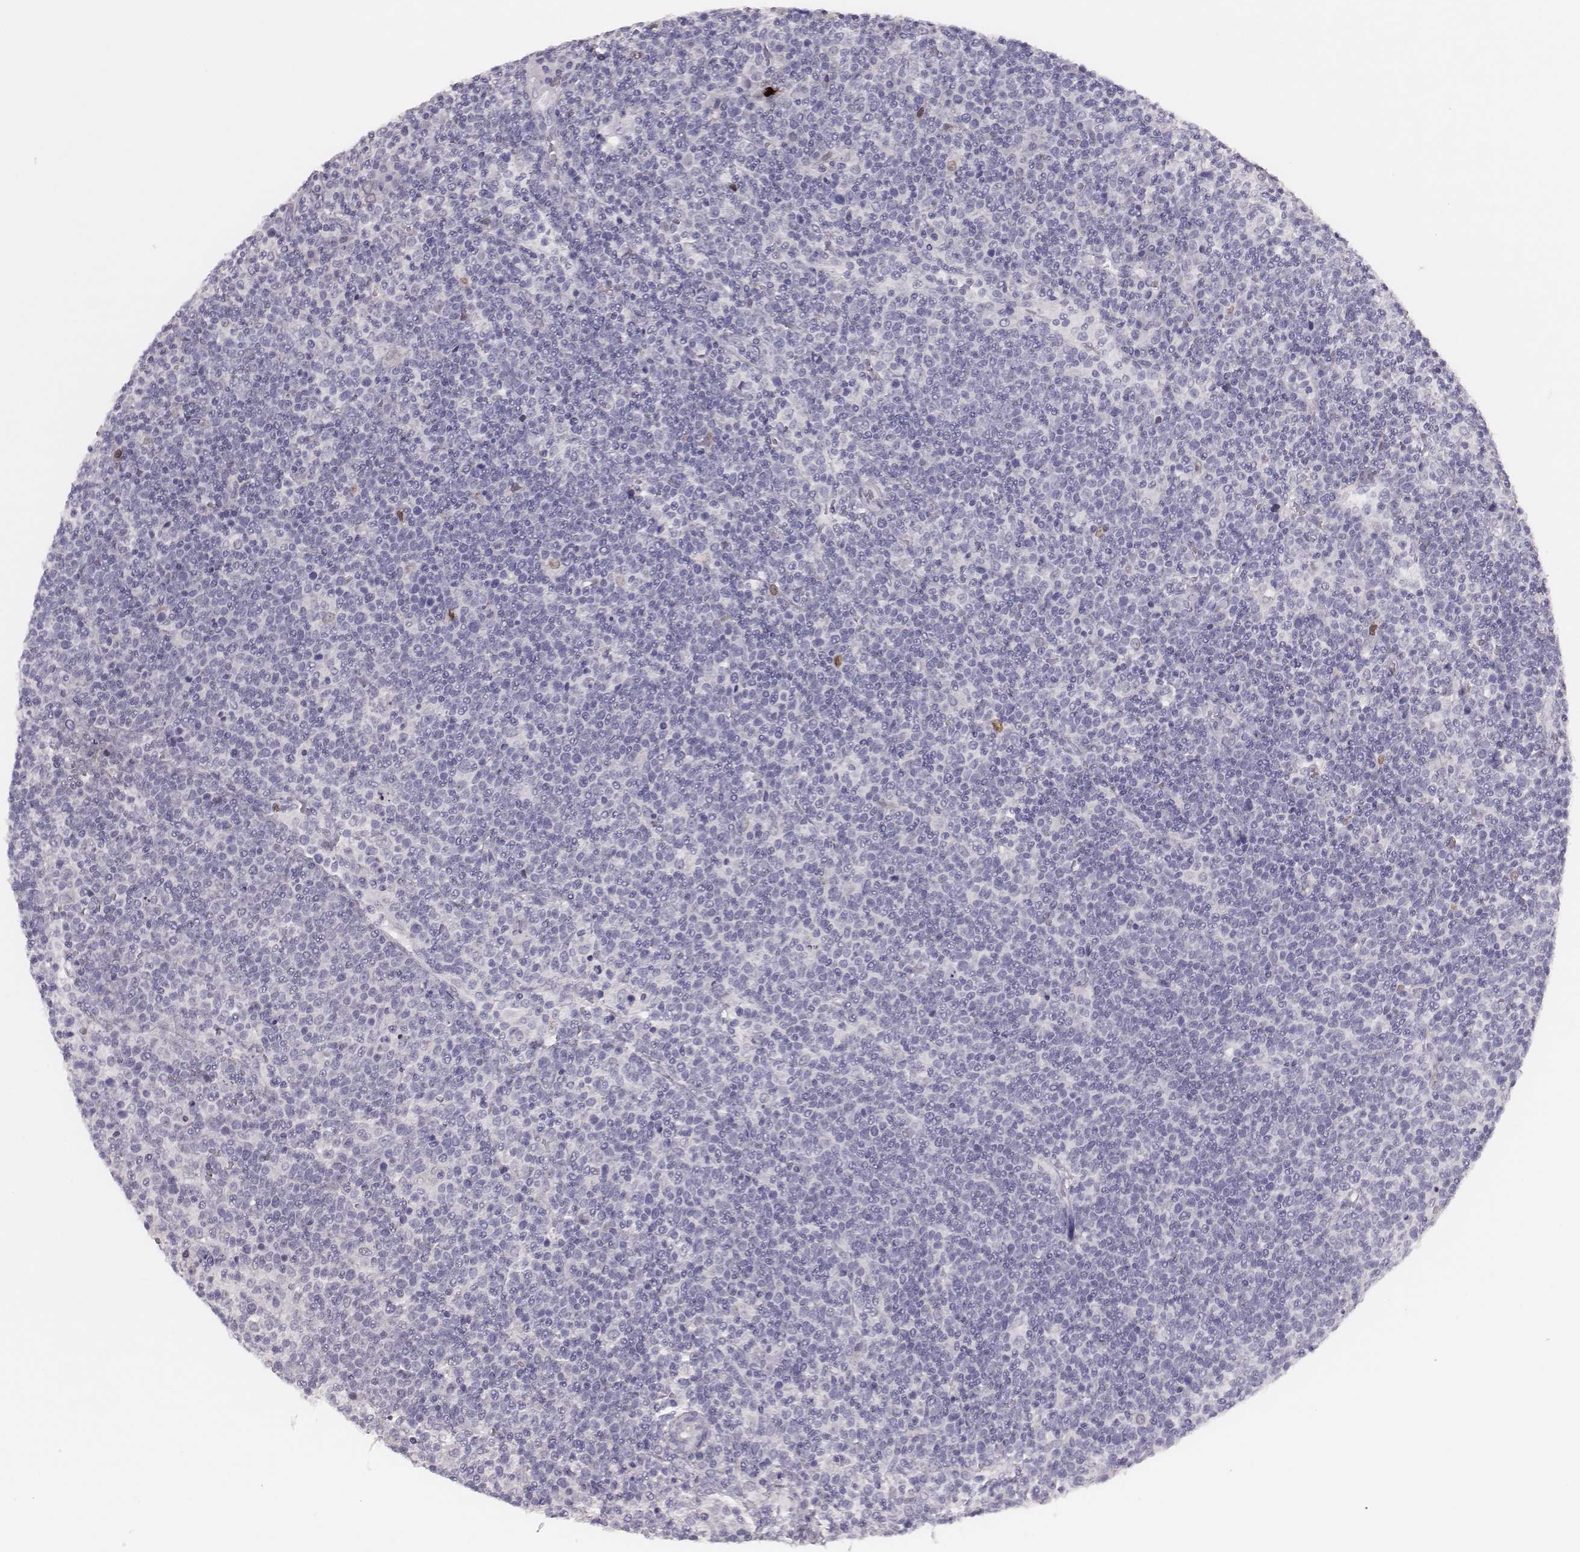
{"staining": {"intensity": "negative", "quantity": "none", "location": "none"}, "tissue": "lymphoma", "cell_type": "Tumor cells", "image_type": "cancer", "snomed": [{"axis": "morphology", "description": "Malignant lymphoma, non-Hodgkin's type, High grade"}, {"axis": "topography", "description": "Lymph node"}], "caption": "Tumor cells show no significant staining in lymphoma. (Stains: DAB (3,3'-diaminobenzidine) IHC with hematoxylin counter stain, Microscopy: brightfield microscopy at high magnification).", "gene": "ADGRF4", "patient": {"sex": "male", "age": 61}}